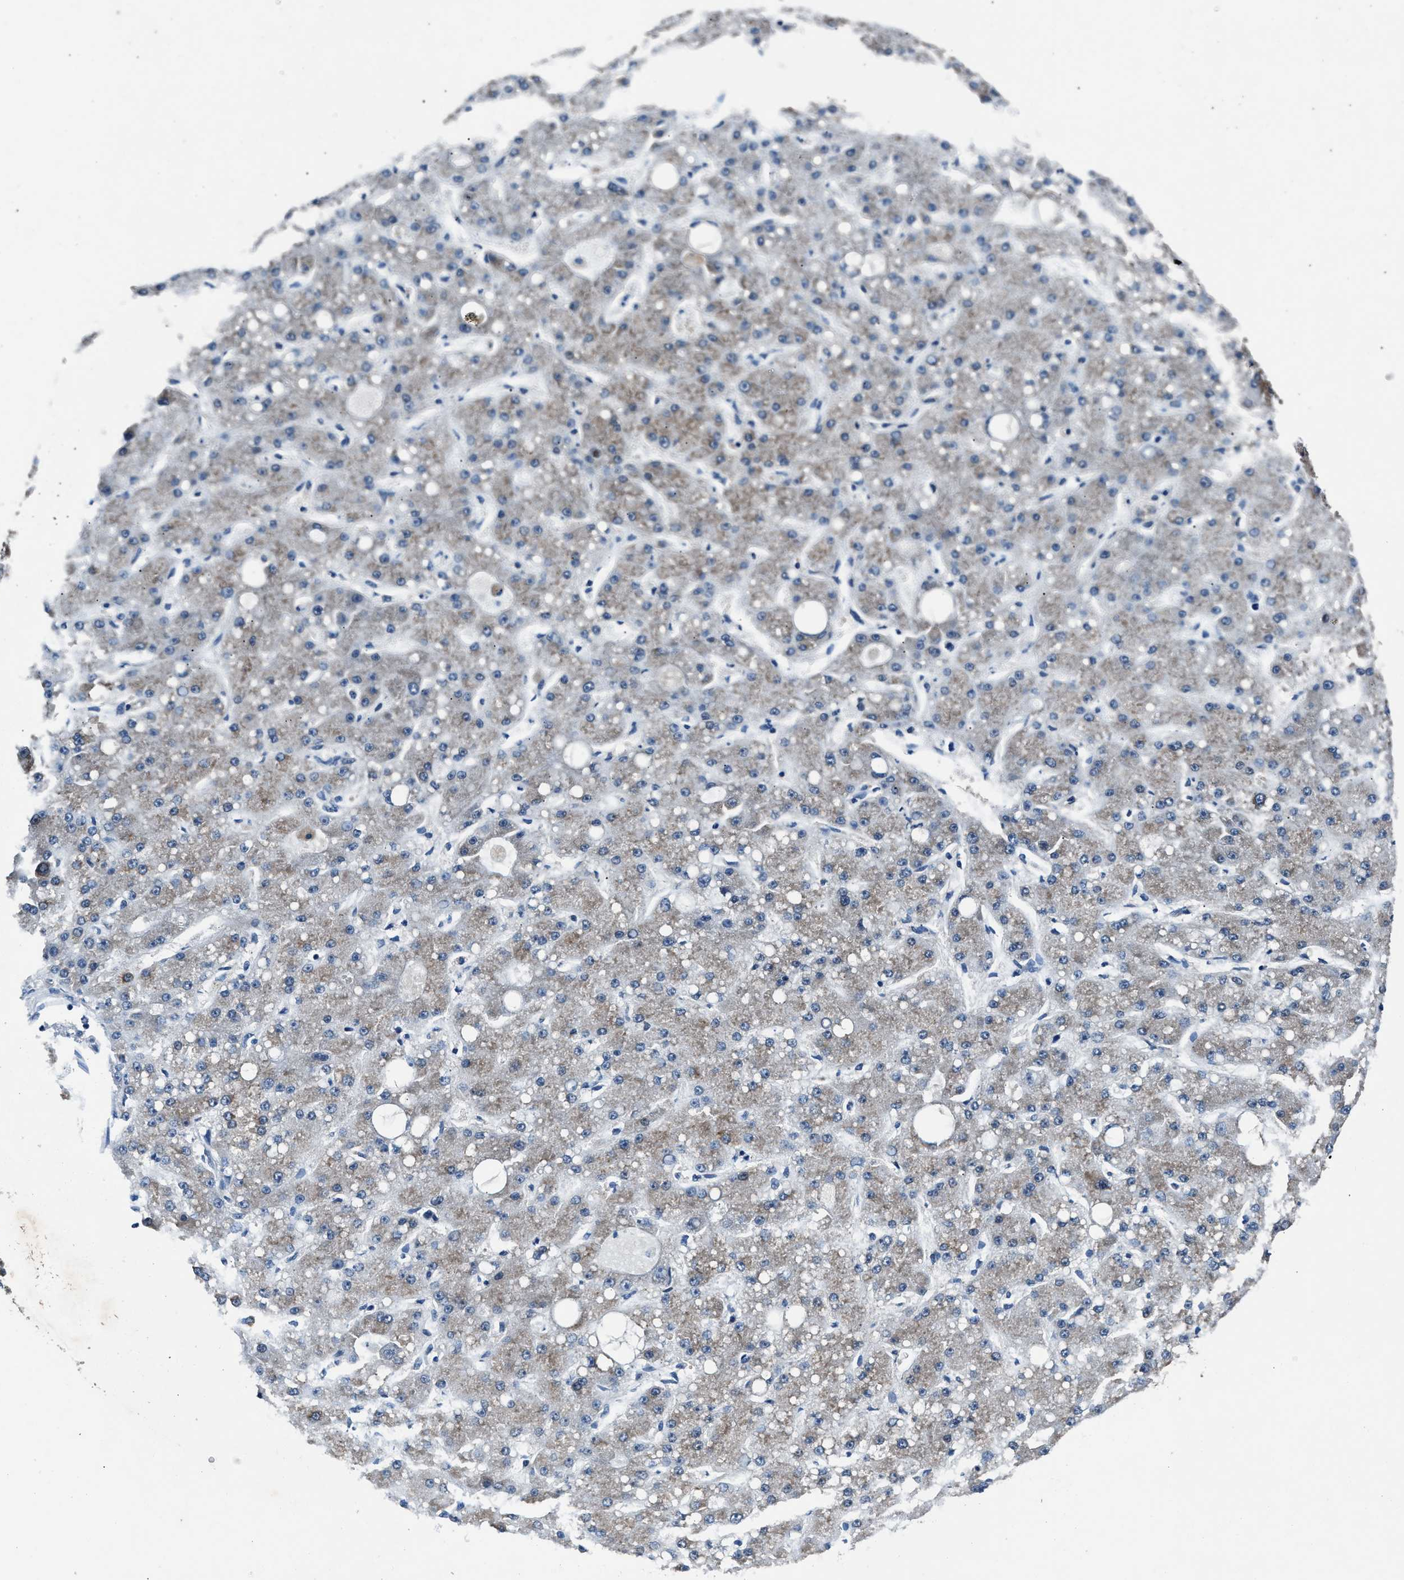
{"staining": {"intensity": "weak", "quantity": "25%-75%", "location": "cytoplasmic/membranous"}, "tissue": "liver cancer", "cell_type": "Tumor cells", "image_type": "cancer", "snomed": [{"axis": "morphology", "description": "Carcinoma, Hepatocellular, NOS"}, {"axis": "topography", "description": "Liver"}], "caption": "IHC (DAB) staining of human hepatocellular carcinoma (liver) exhibits weak cytoplasmic/membranous protein positivity in approximately 25%-75% of tumor cells.", "gene": "DENND6B", "patient": {"sex": "male", "age": 67}}